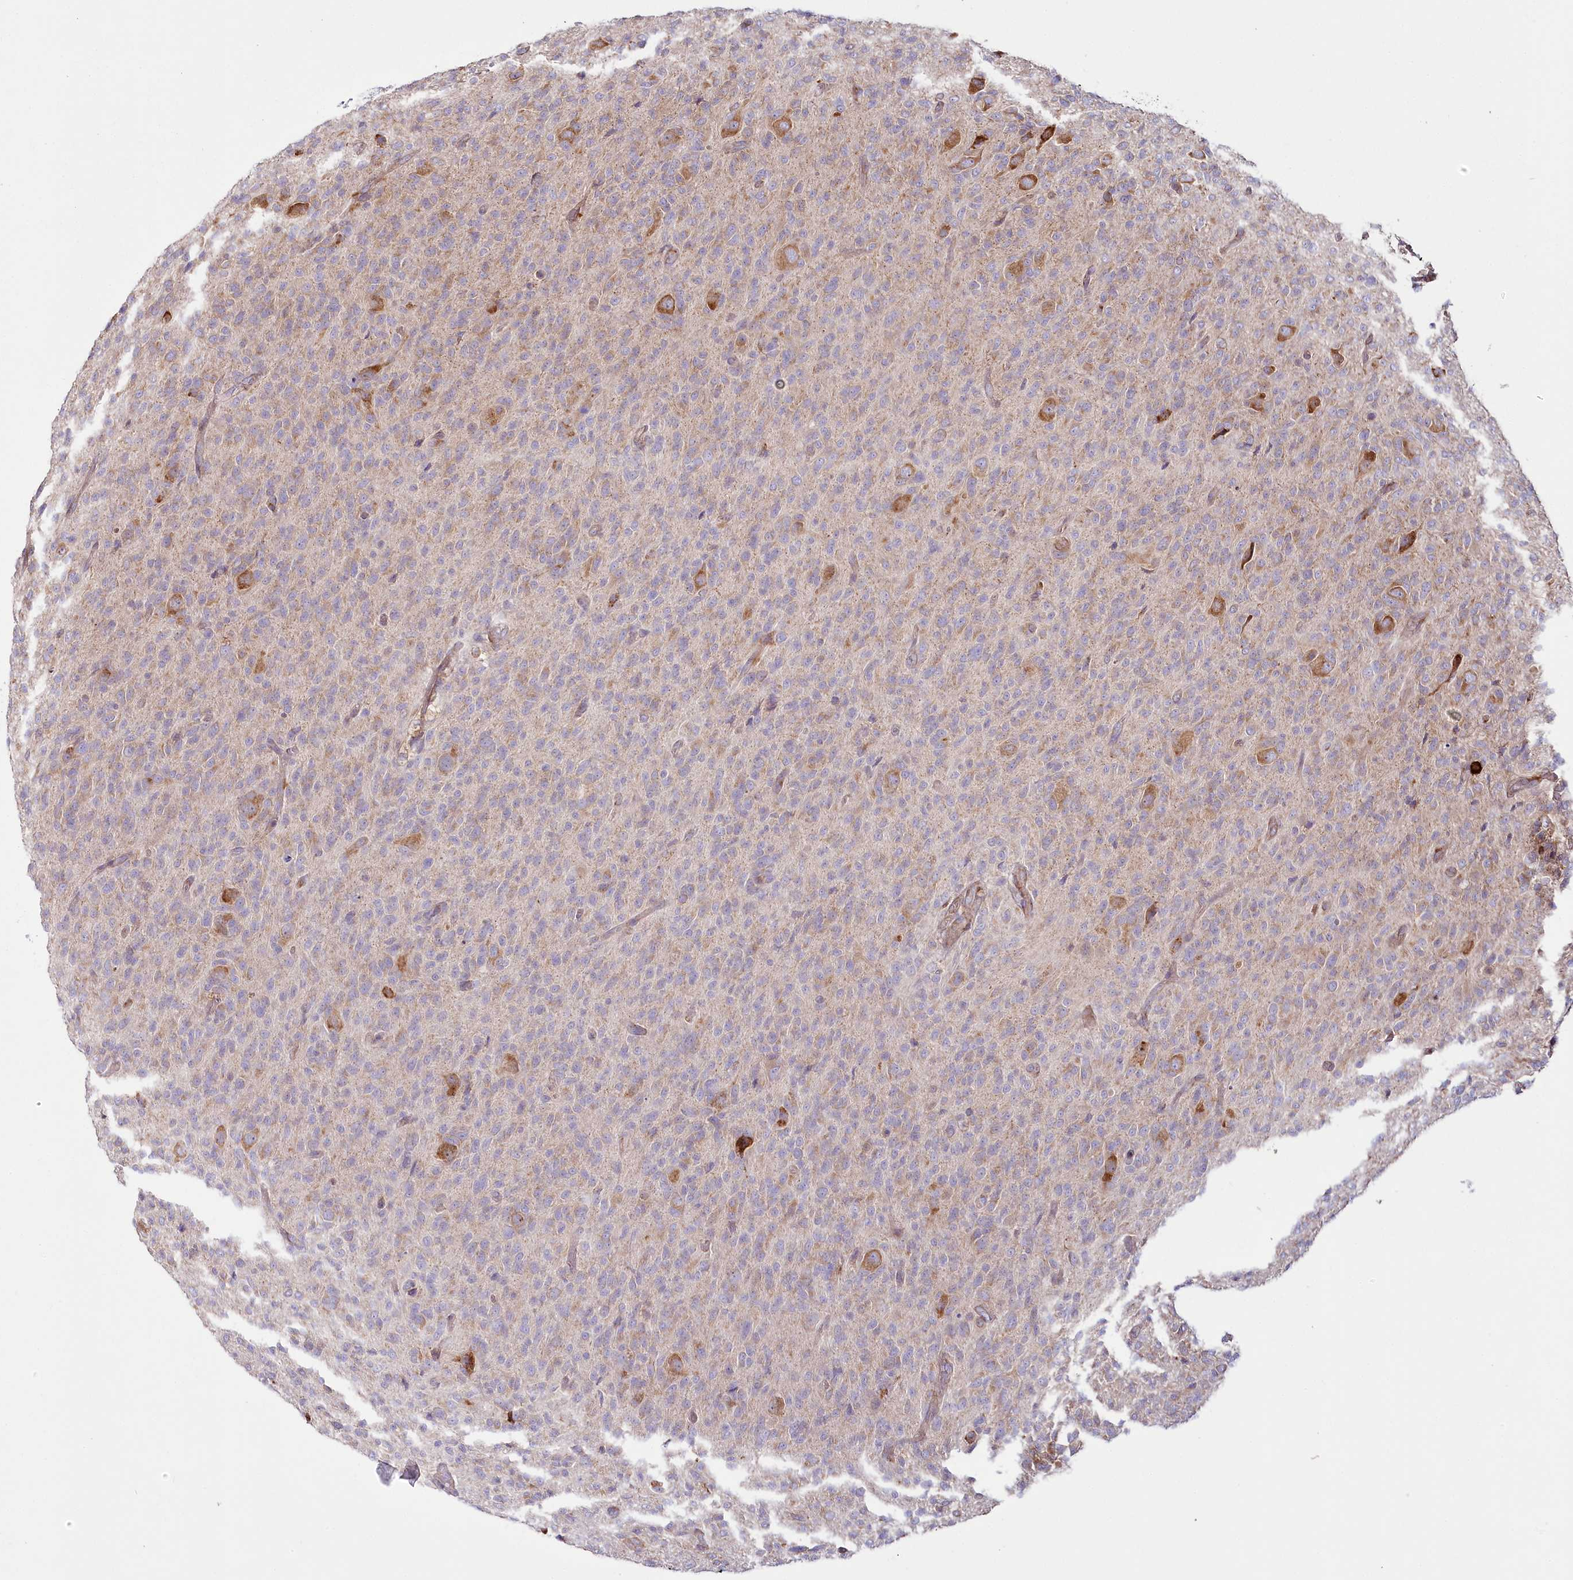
{"staining": {"intensity": "weak", "quantity": "25%-75%", "location": "cytoplasmic/membranous"}, "tissue": "glioma", "cell_type": "Tumor cells", "image_type": "cancer", "snomed": [{"axis": "morphology", "description": "Glioma, malignant, High grade"}, {"axis": "topography", "description": "Brain"}], "caption": "This photomicrograph exhibits immunohistochemistry (IHC) staining of malignant high-grade glioma, with low weak cytoplasmic/membranous staining in about 25%-75% of tumor cells.", "gene": "POGLUT1", "patient": {"sex": "female", "age": 57}}